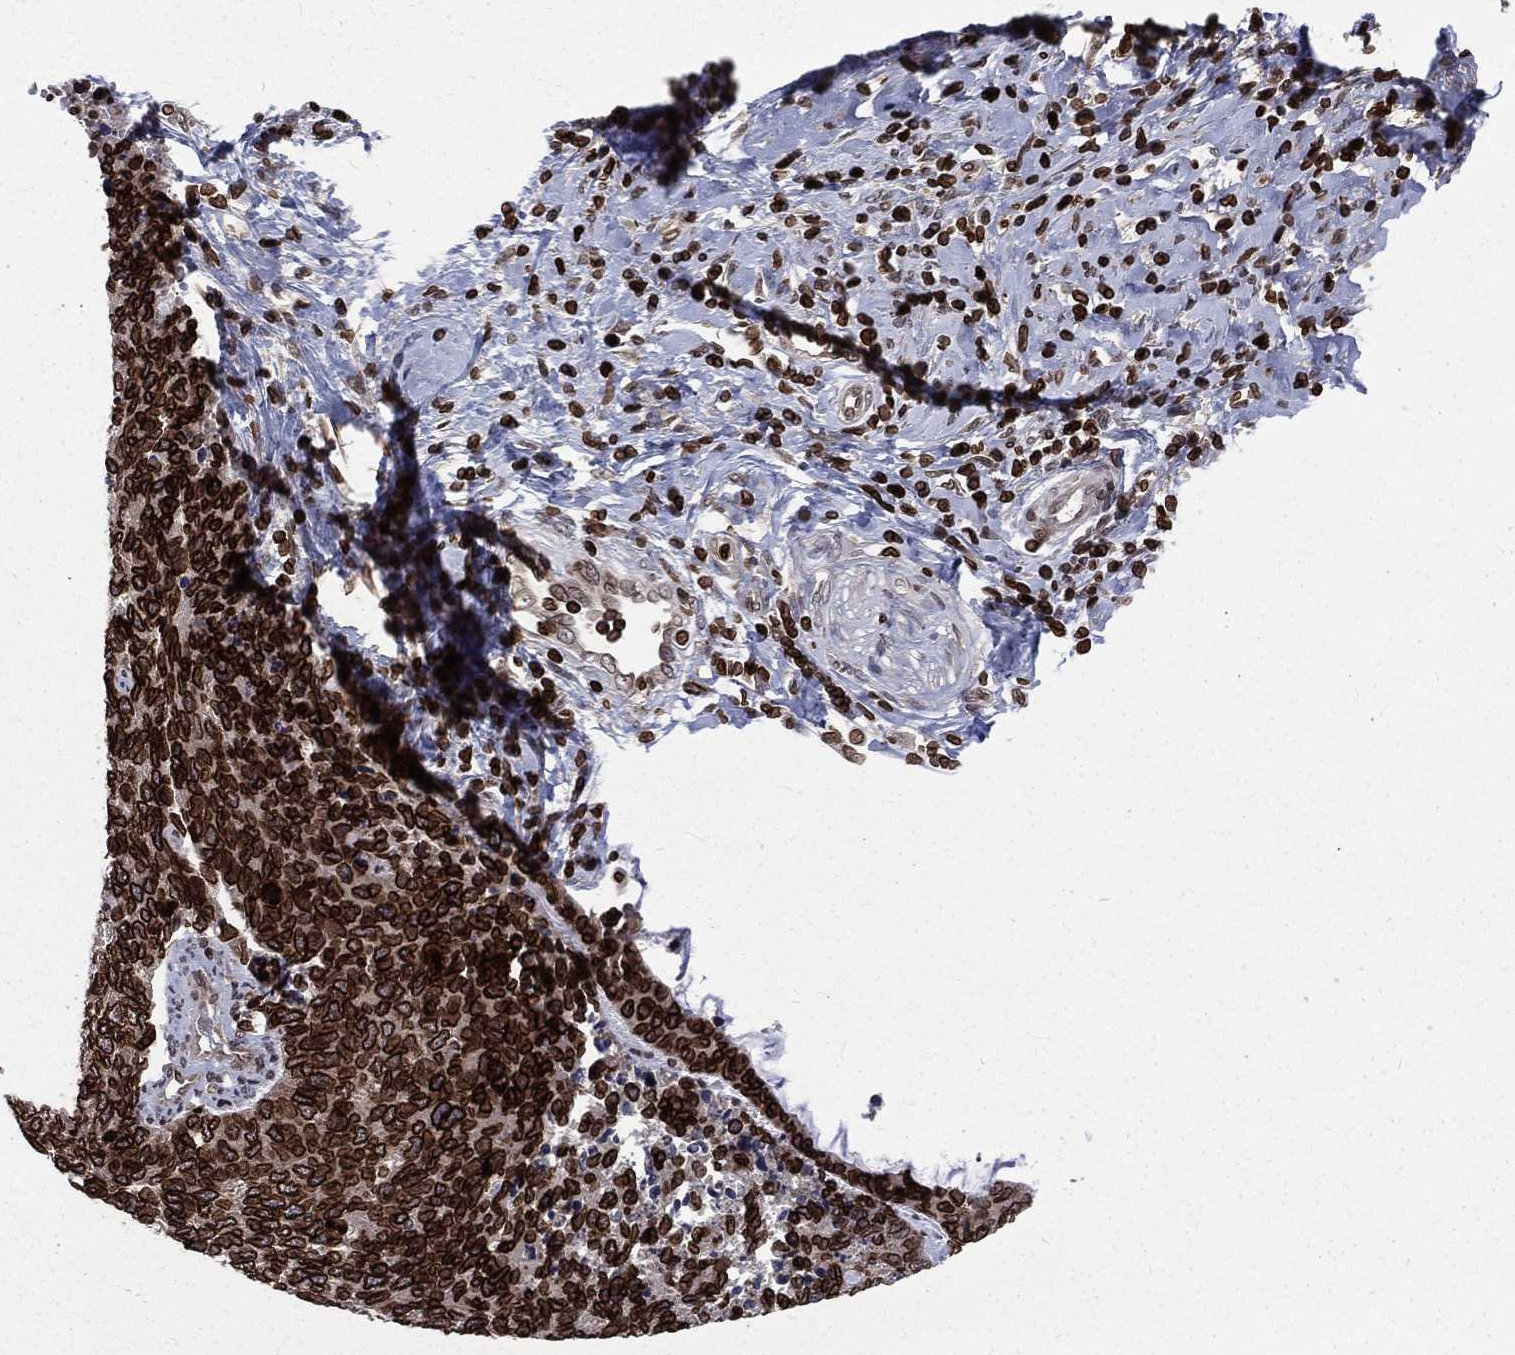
{"staining": {"intensity": "strong", "quantity": ">75%", "location": "cytoplasmic/membranous,nuclear"}, "tissue": "cervical cancer", "cell_type": "Tumor cells", "image_type": "cancer", "snomed": [{"axis": "morphology", "description": "Squamous cell carcinoma, NOS"}, {"axis": "topography", "description": "Cervix"}], "caption": "Human cervical cancer (squamous cell carcinoma) stained for a protein (brown) exhibits strong cytoplasmic/membranous and nuclear positive staining in about >75% of tumor cells.", "gene": "LBR", "patient": {"sex": "female", "age": 63}}